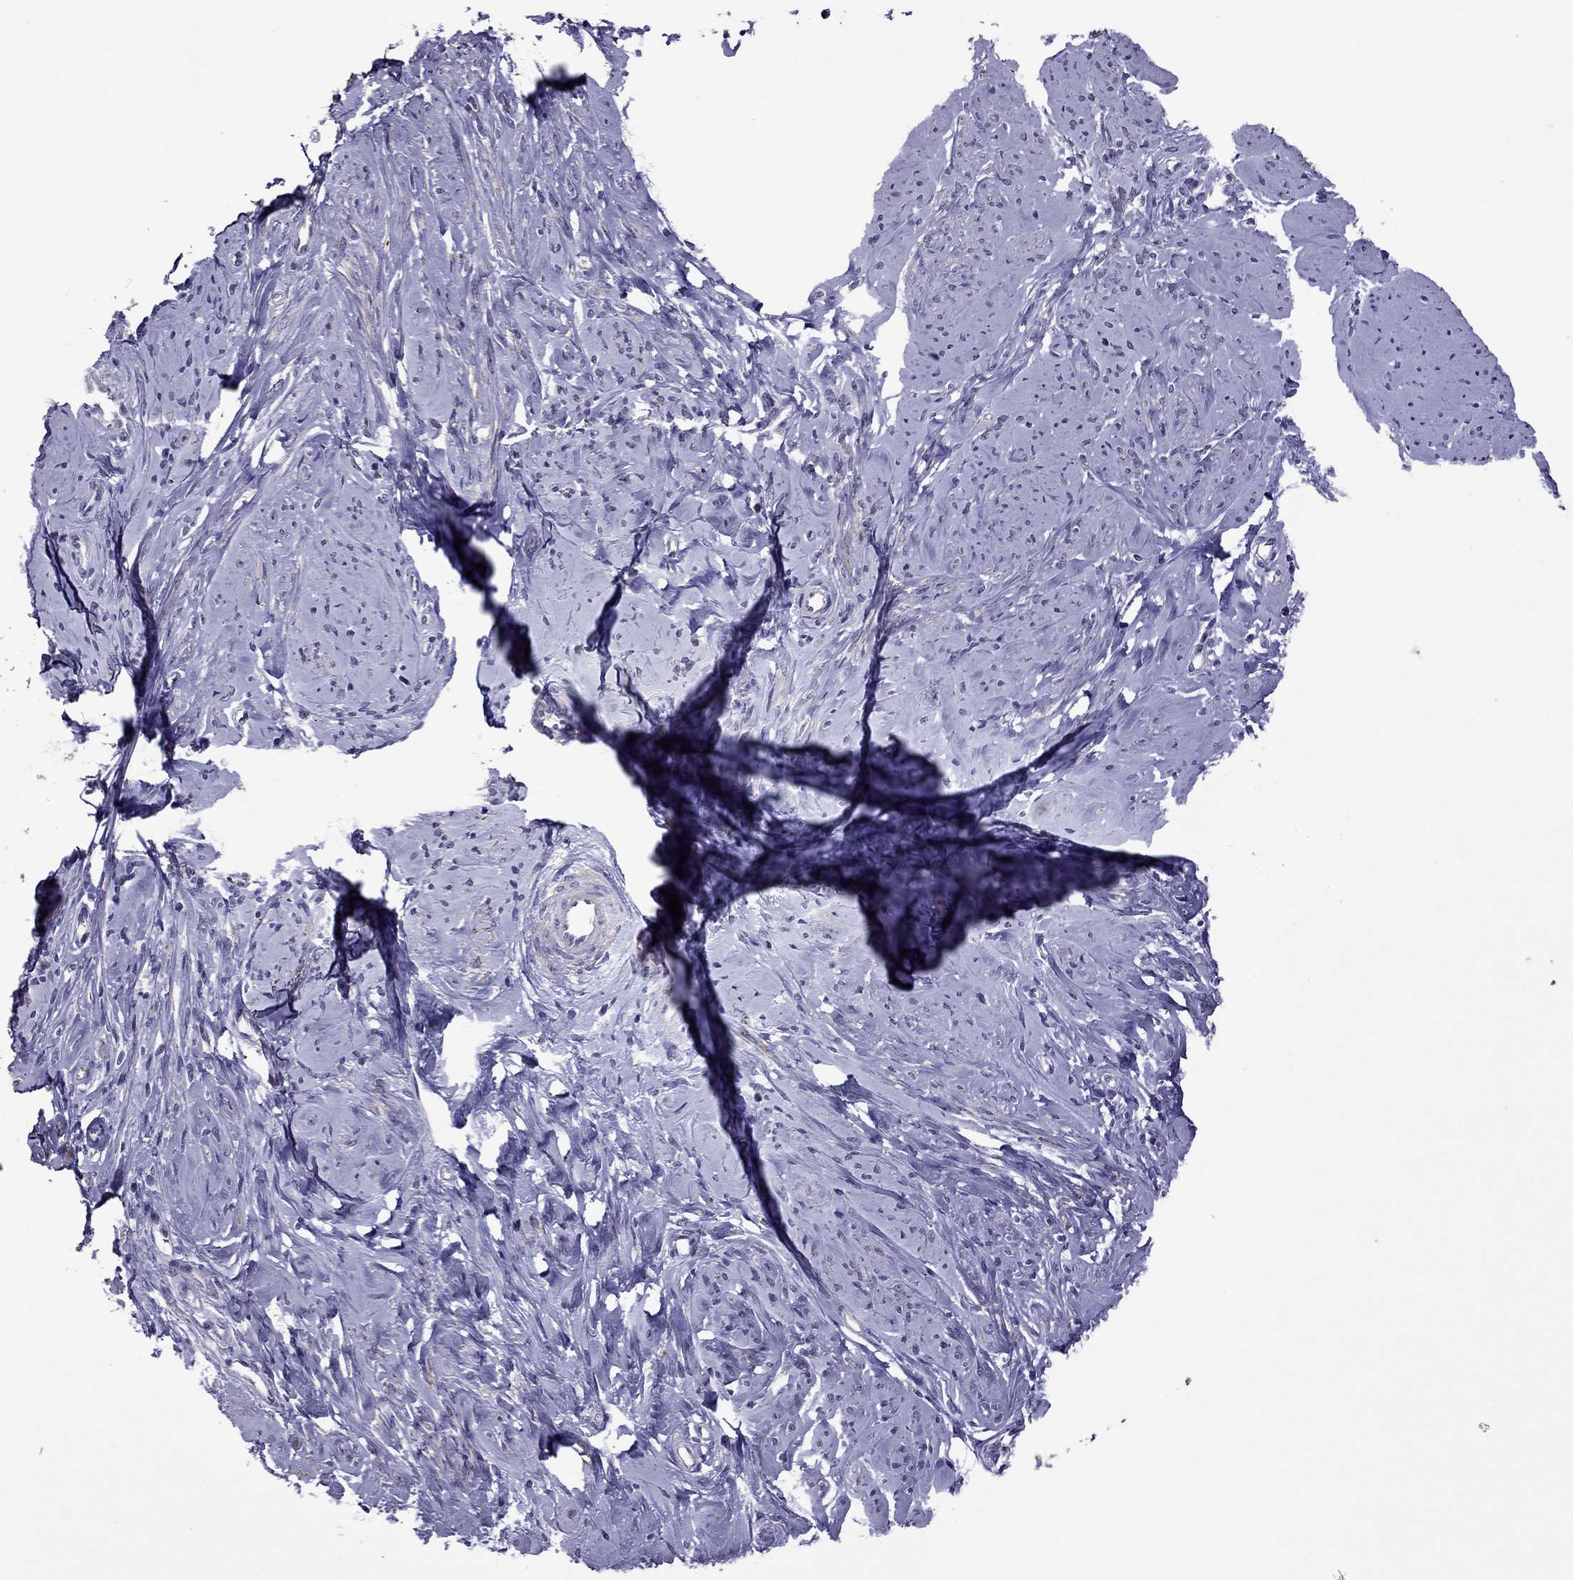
{"staining": {"intensity": "moderate", "quantity": "25%-75%", "location": "cytoplasmic/membranous"}, "tissue": "smooth muscle", "cell_type": "Smooth muscle cells", "image_type": "normal", "snomed": [{"axis": "morphology", "description": "Normal tissue, NOS"}, {"axis": "topography", "description": "Smooth muscle"}], "caption": "IHC of normal human smooth muscle displays medium levels of moderate cytoplasmic/membranous staining in about 25%-75% of smooth muscle cells.", "gene": "SLC16A8", "patient": {"sex": "female", "age": 48}}